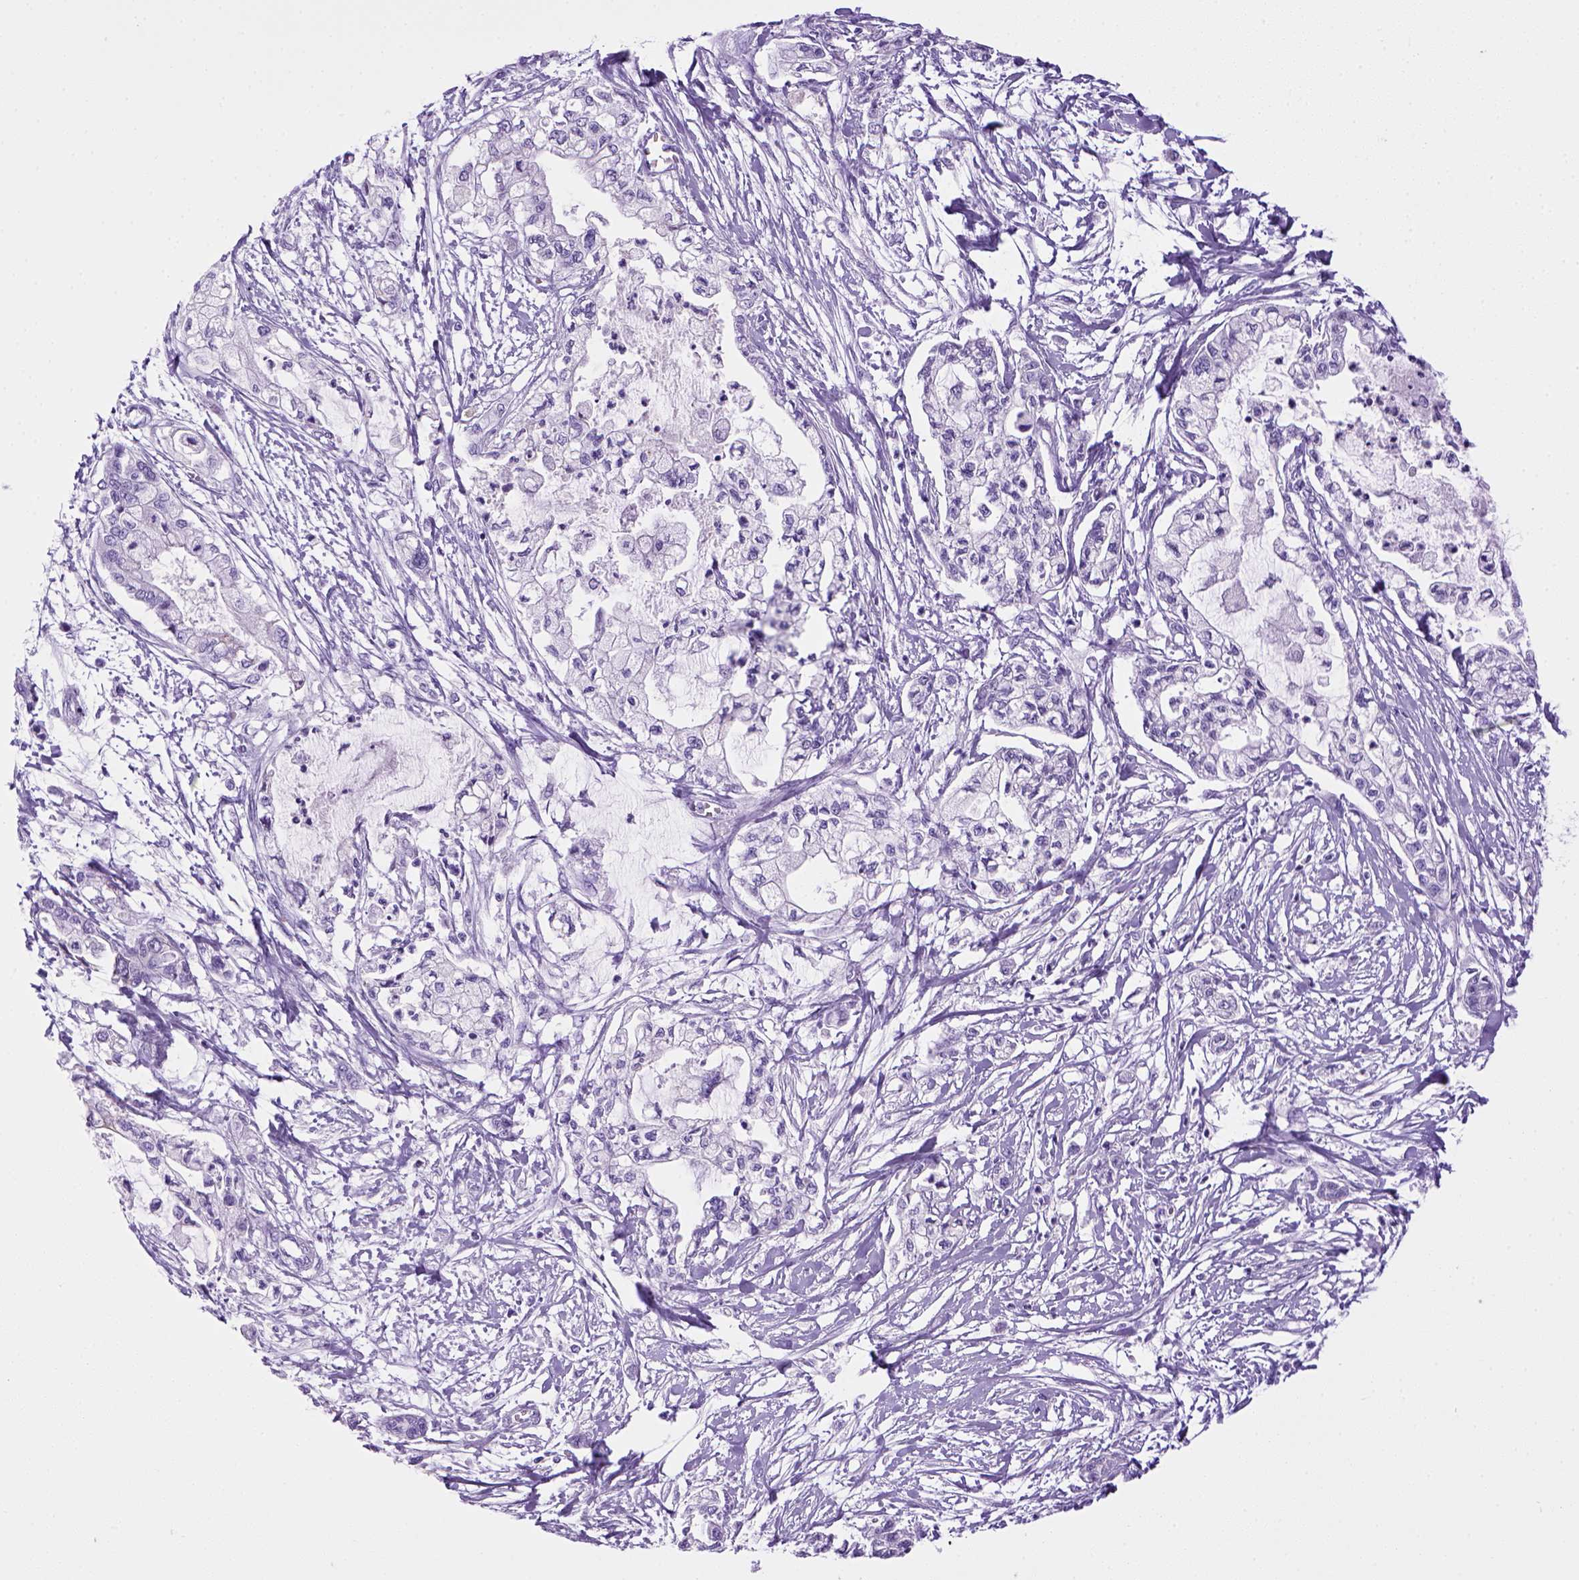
{"staining": {"intensity": "negative", "quantity": "none", "location": "none"}, "tissue": "pancreatic cancer", "cell_type": "Tumor cells", "image_type": "cancer", "snomed": [{"axis": "morphology", "description": "Adenocarcinoma, NOS"}, {"axis": "topography", "description": "Pancreas"}], "caption": "This is a photomicrograph of immunohistochemistry (IHC) staining of adenocarcinoma (pancreatic), which shows no expression in tumor cells. (Immunohistochemistry, brightfield microscopy, high magnification).", "gene": "SGCG", "patient": {"sex": "male", "age": 54}}